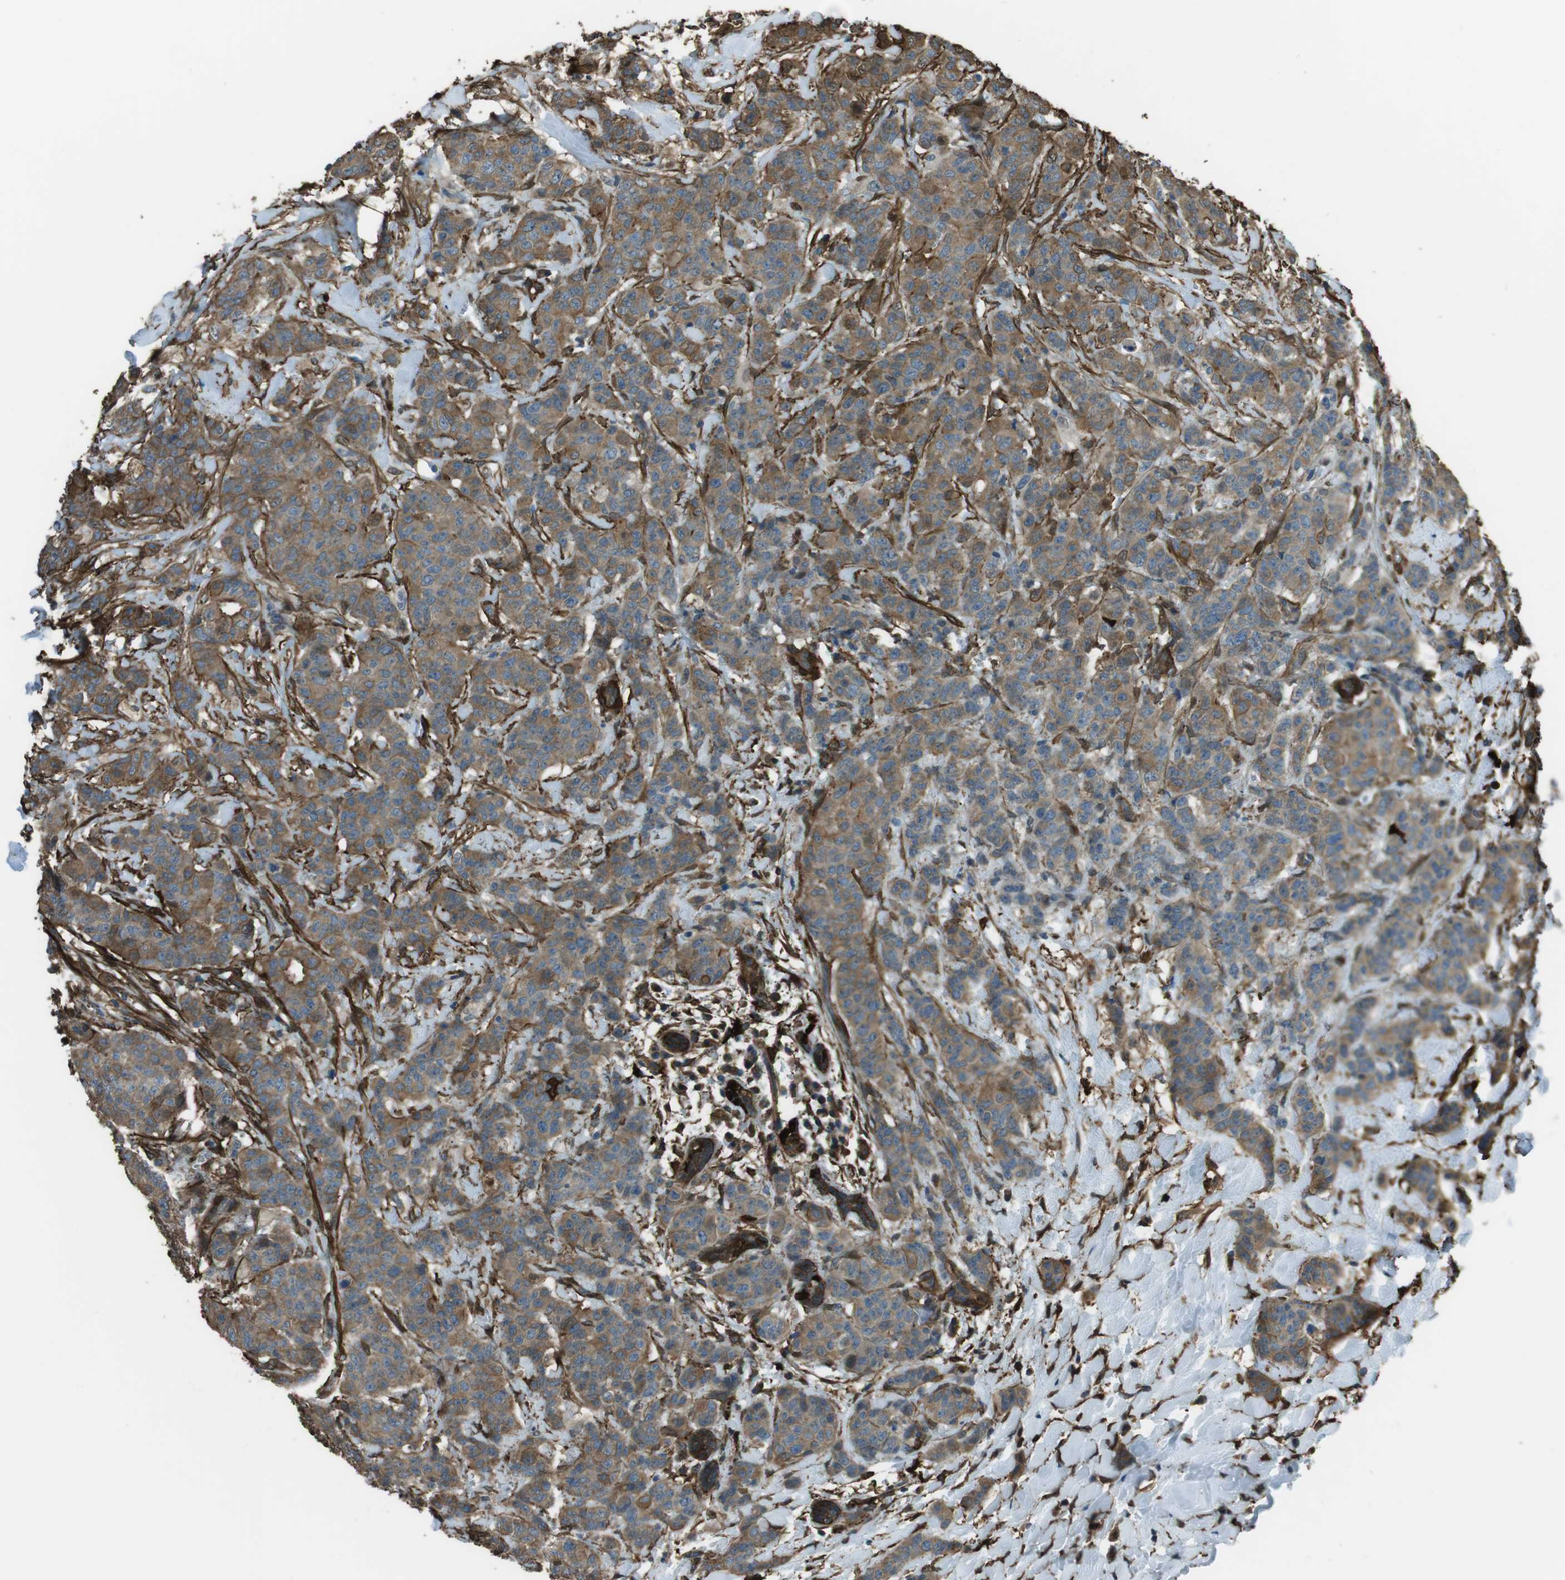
{"staining": {"intensity": "moderate", "quantity": ">75%", "location": "cytoplasmic/membranous"}, "tissue": "breast cancer", "cell_type": "Tumor cells", "image_type": "cancer", "snomed": [{"axis": "morphology", "description": "Normal tissue, NOS"}, {"axis": "morphology", "description": "Duct carcinoma"}, {"axis": "topography", "description": "Breast"}], "caption": "Immunohistochemistry (DAB (3,3'-diaminobenzidine)) staining of human infiltrating ductal carcinoma (breast) reveals moderate cytoplasmic/membranous protein positivity in about >75% of tumor cells. The protein of interest is shown in brown color, while the nuclei are stained blue.", "gene": "SFT2D1", "patient": {"sex": "female", "age": 40}}